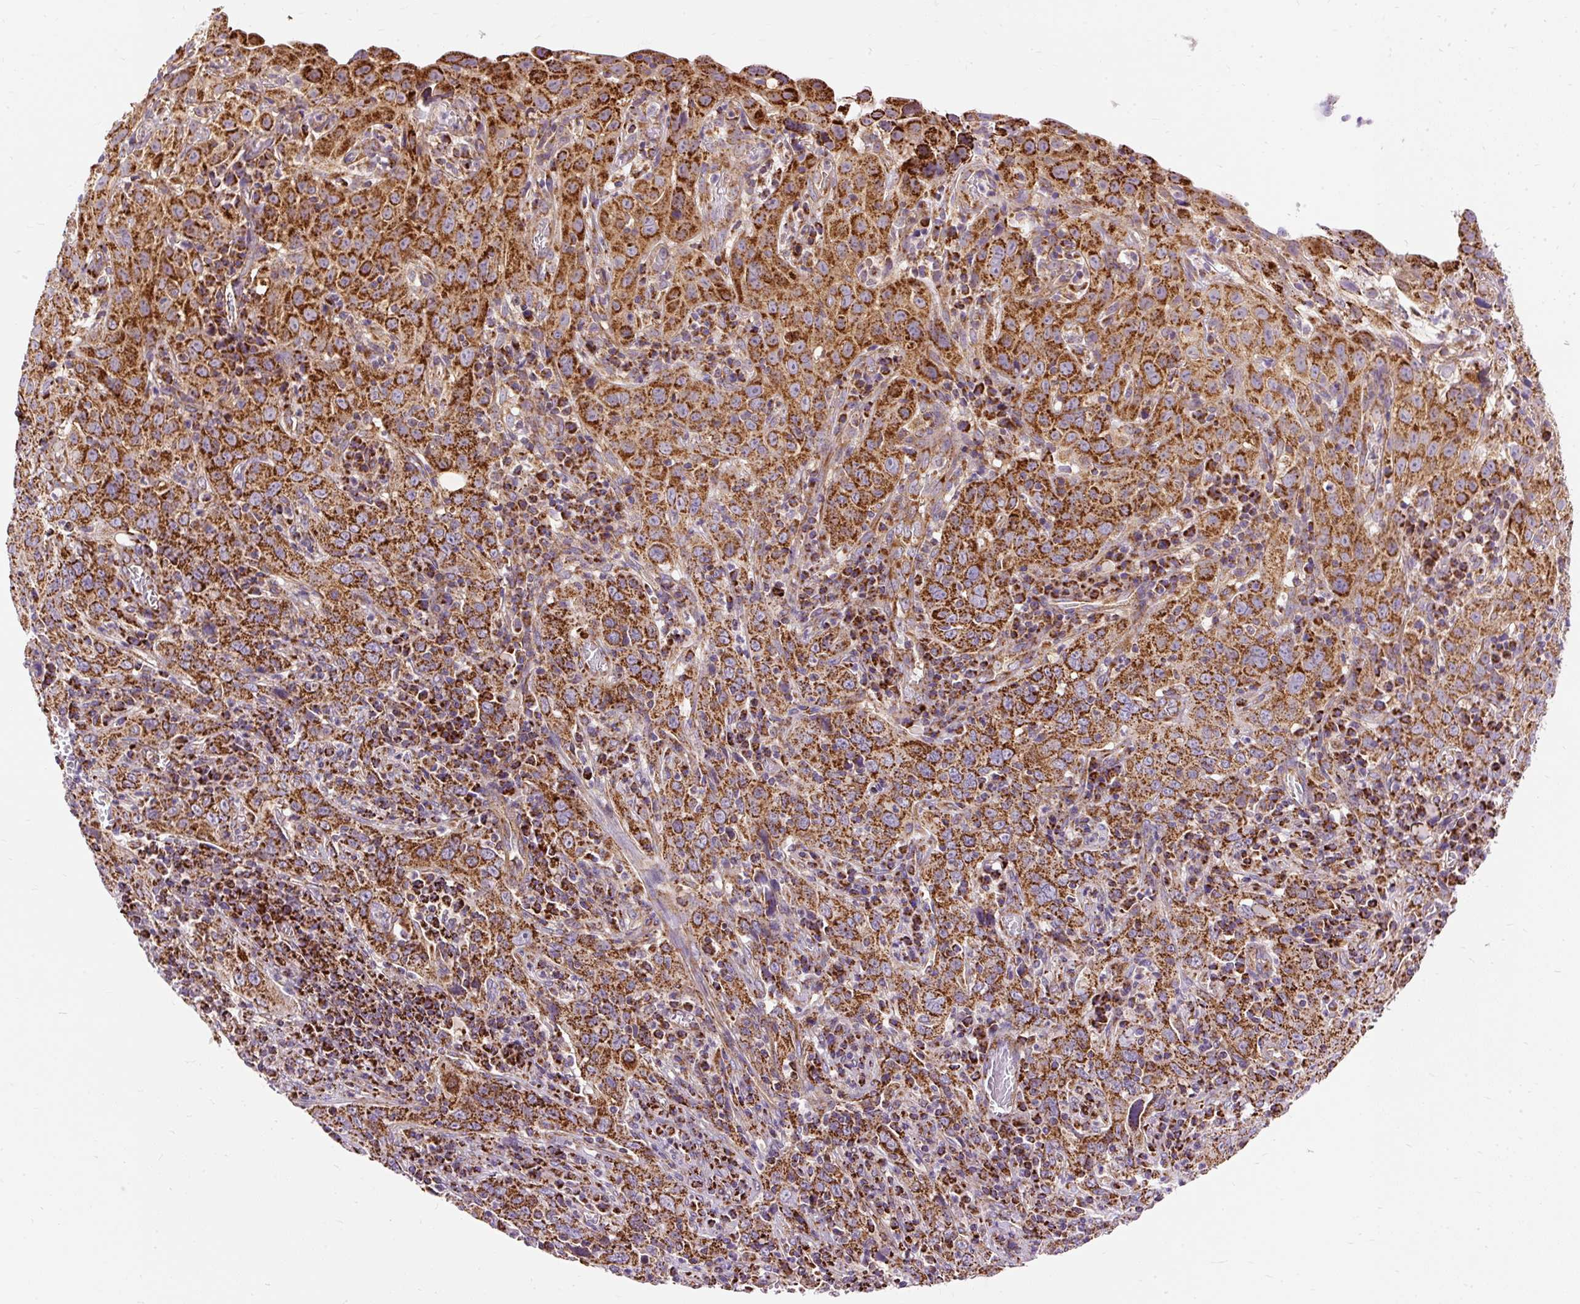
{"staining": {"intensity": "strong", "quantity": ">75%", "location": "cytoplasmic/membranous"}, "tissue": "cervical cancer", "cell_type": "Tumor cells", "image_type": "cancer", "snomed": [{"axis": "morphology", "description": "Squamous cell carcinoma, NOS"}, {"axis": "topography", "description": "Cervix"}], "caption": "Immunohistochemistry of squamous cell carcinoma (cervical) shows high levels of strong cytoplasmic/membranous staining in about >75% of tumor cells.", "gene": "CEP290", "patient": {"sex": "female", "age": 46}}